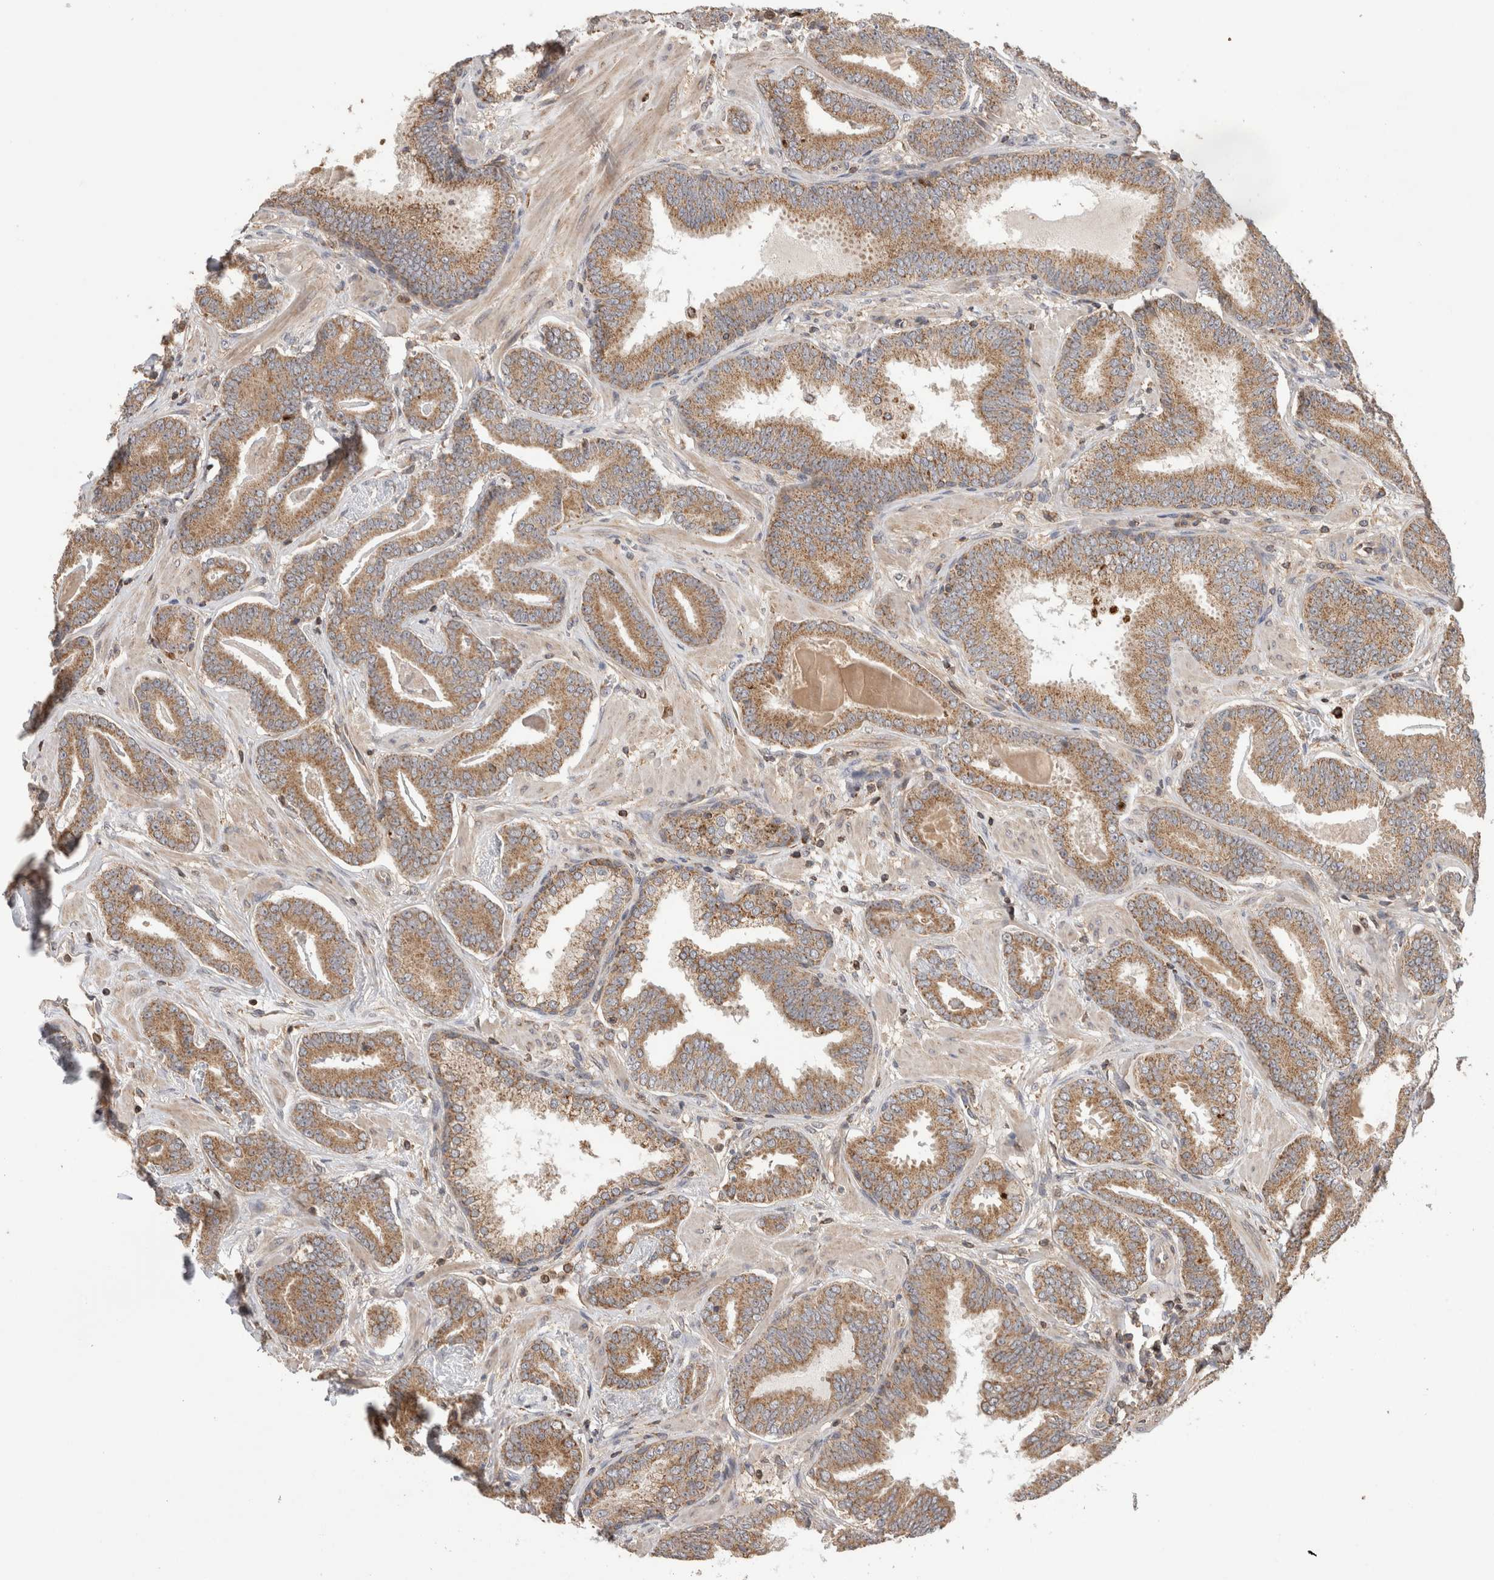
{"staining": {"intensity": "moderate", "quantity": ">75%", "location": "cytoplasmic/membranous"}, "tissue": "prostate cancer", "cell_type": "Tumor cells", "image_type": "cancer", "snomed": [{"axis": "morphology", "description": "Adenocarcinoma, Low grade"}, {"axis": "topography", "description": "Prostate"}], "caption": "Protein staining reveals moderate cytoplasmic/membranous staining in approximately >75% of tumor cells in low-grade adenocarcinoma (prostate).", "gene": "IMMP2L", "patient": {"sex": "male", "age": 62}}